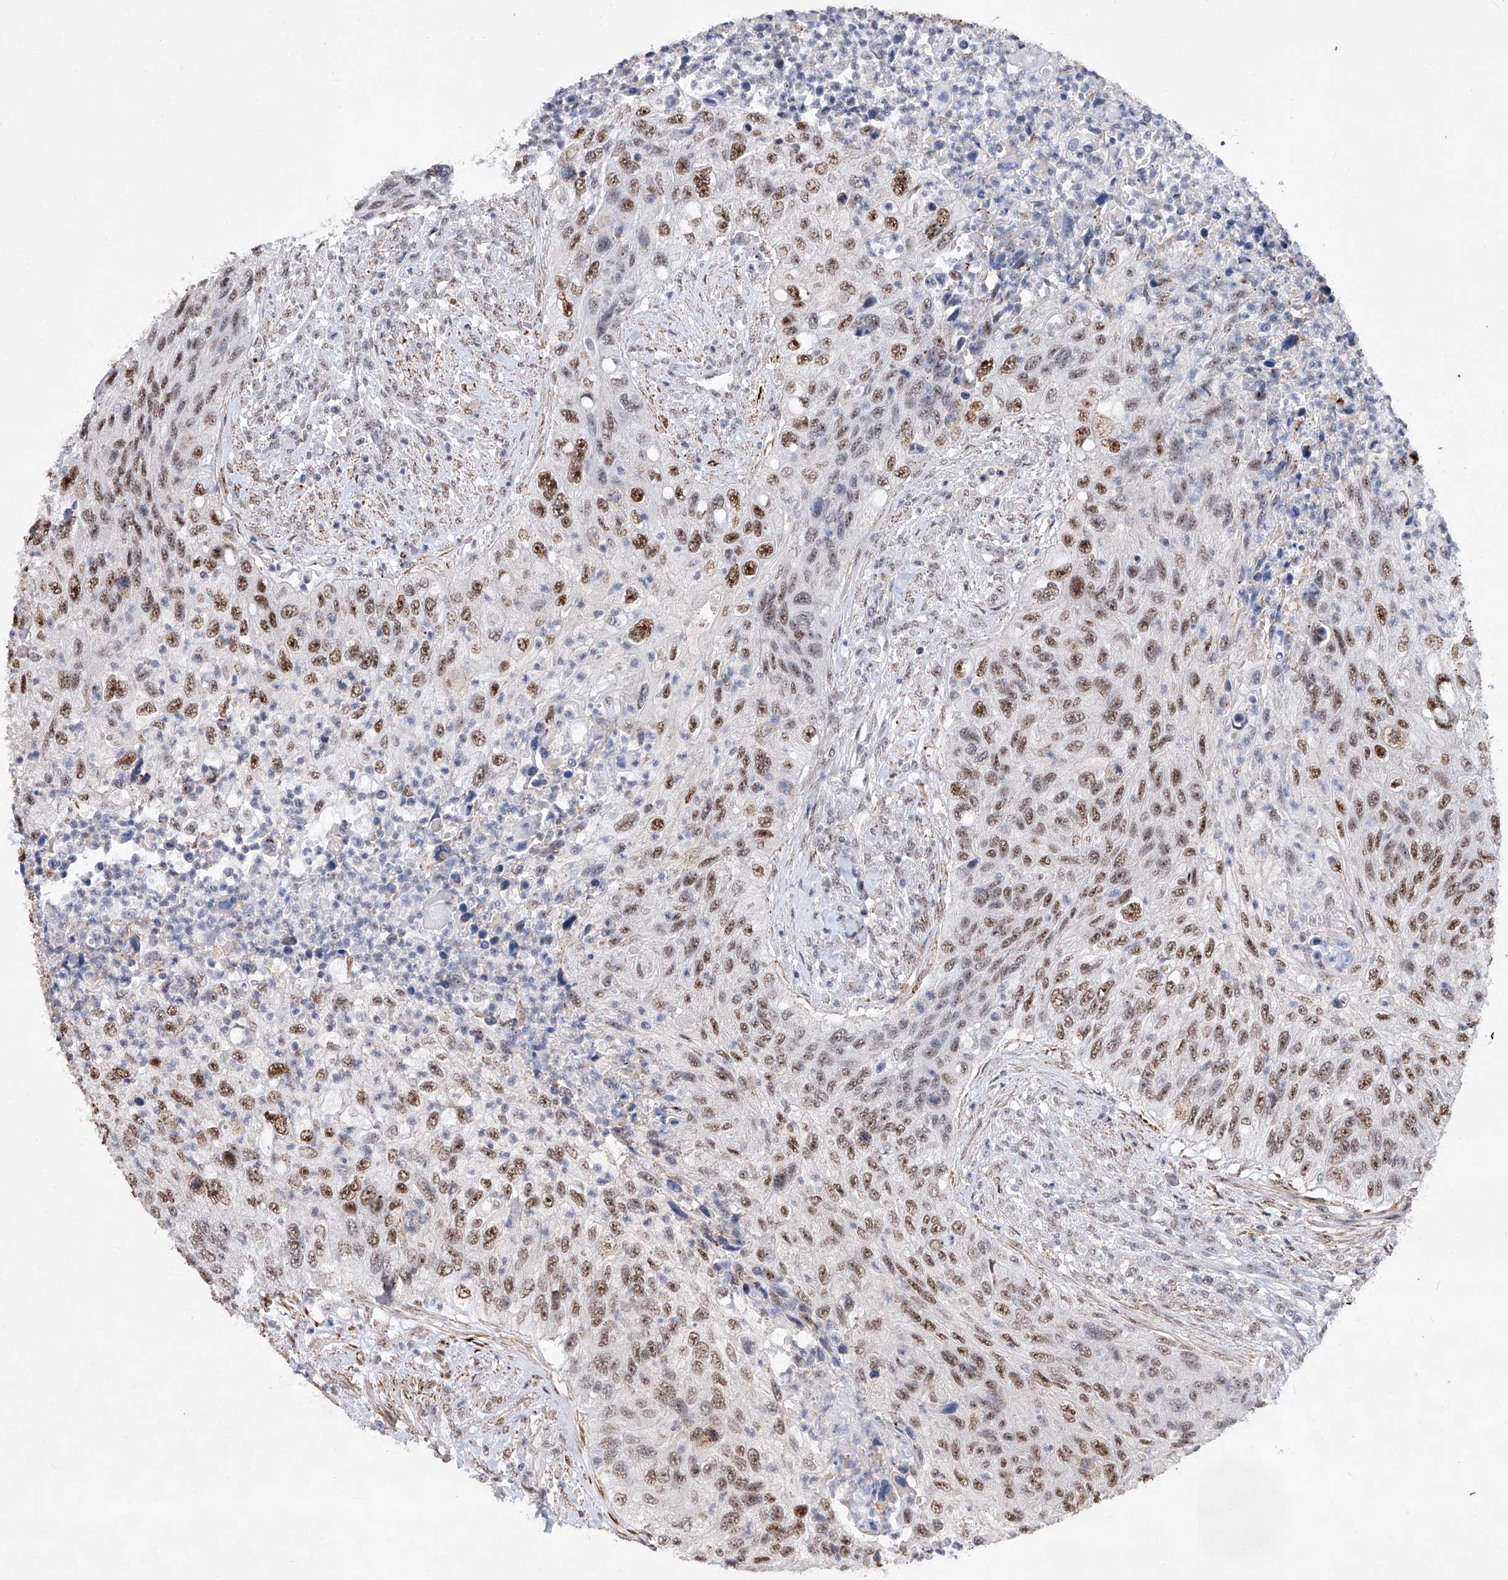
{"staining": {"intensity": "moderate", "quantity": ">75%", "location": "nuclear"}, "tissue": "urothelial cancer", "cell_type": "Tumor cells", "image_type": "cancer", "snomed": [{"axis": "morphology", "description": "Urothelial carcinoma, High grade"}, {"axis": "topography", "description": "Urinary bladder"}], "caption": "Immunohistochemistry (DAB (3,3'-diaminobenzidine)) staining of urothelial cancer shows moderate nuclear protein staining in about >75% of tumor cells.", "gene": "NFATC4", "patient": {"sex": "female", "age": 60}}